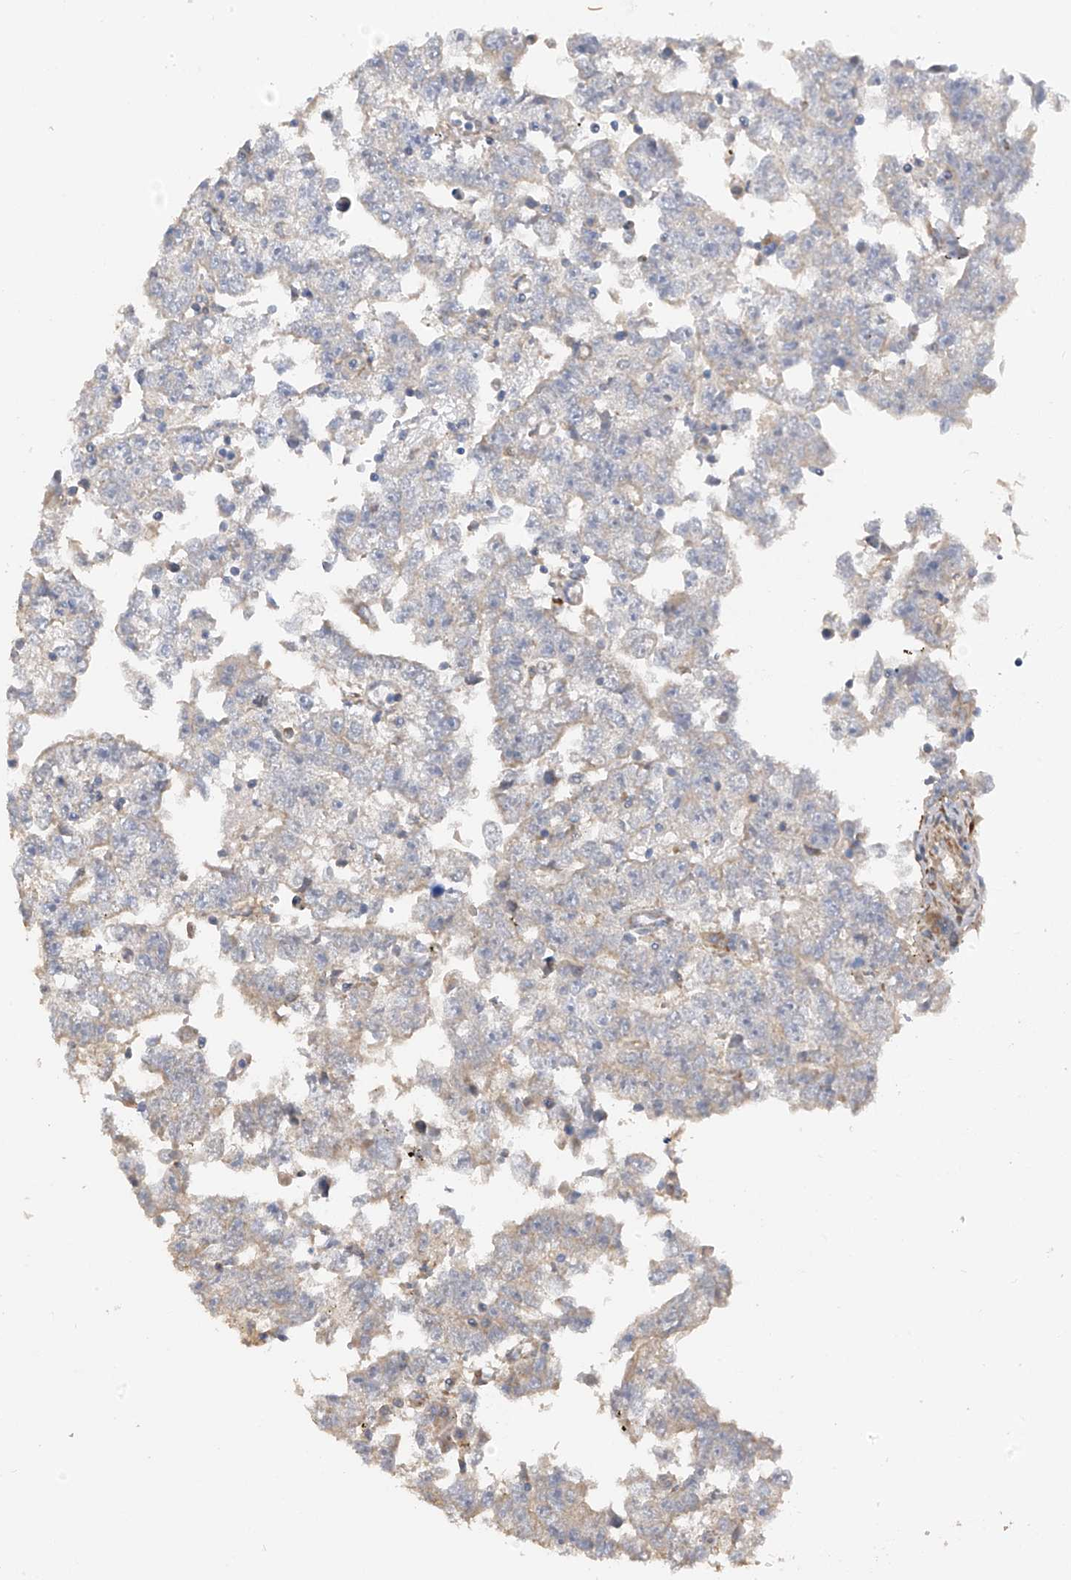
{"staining": {"intensity": "negative", "quantity": "none", "location": "none"}, "tissue": "testis cancer", "cell_type": "Tumor cells", "image_type": "cancer", "snomed": [{"axis": "morphology", "description": "Carcinoma, Embryonal, NOS"}, {"axis": "topography", "description": "Testis"}], "caption": "Immunohistochemistry (IHC) photomicrograph of neoplastic tissue: testis embryonal carcinoma stained with DAB (3,3'-diaminobenzidine) demonstrates no significant protein positivity in tumor cells.", "gene": "GALNTL6", "patient": {"sex": "male", "age": 25}}